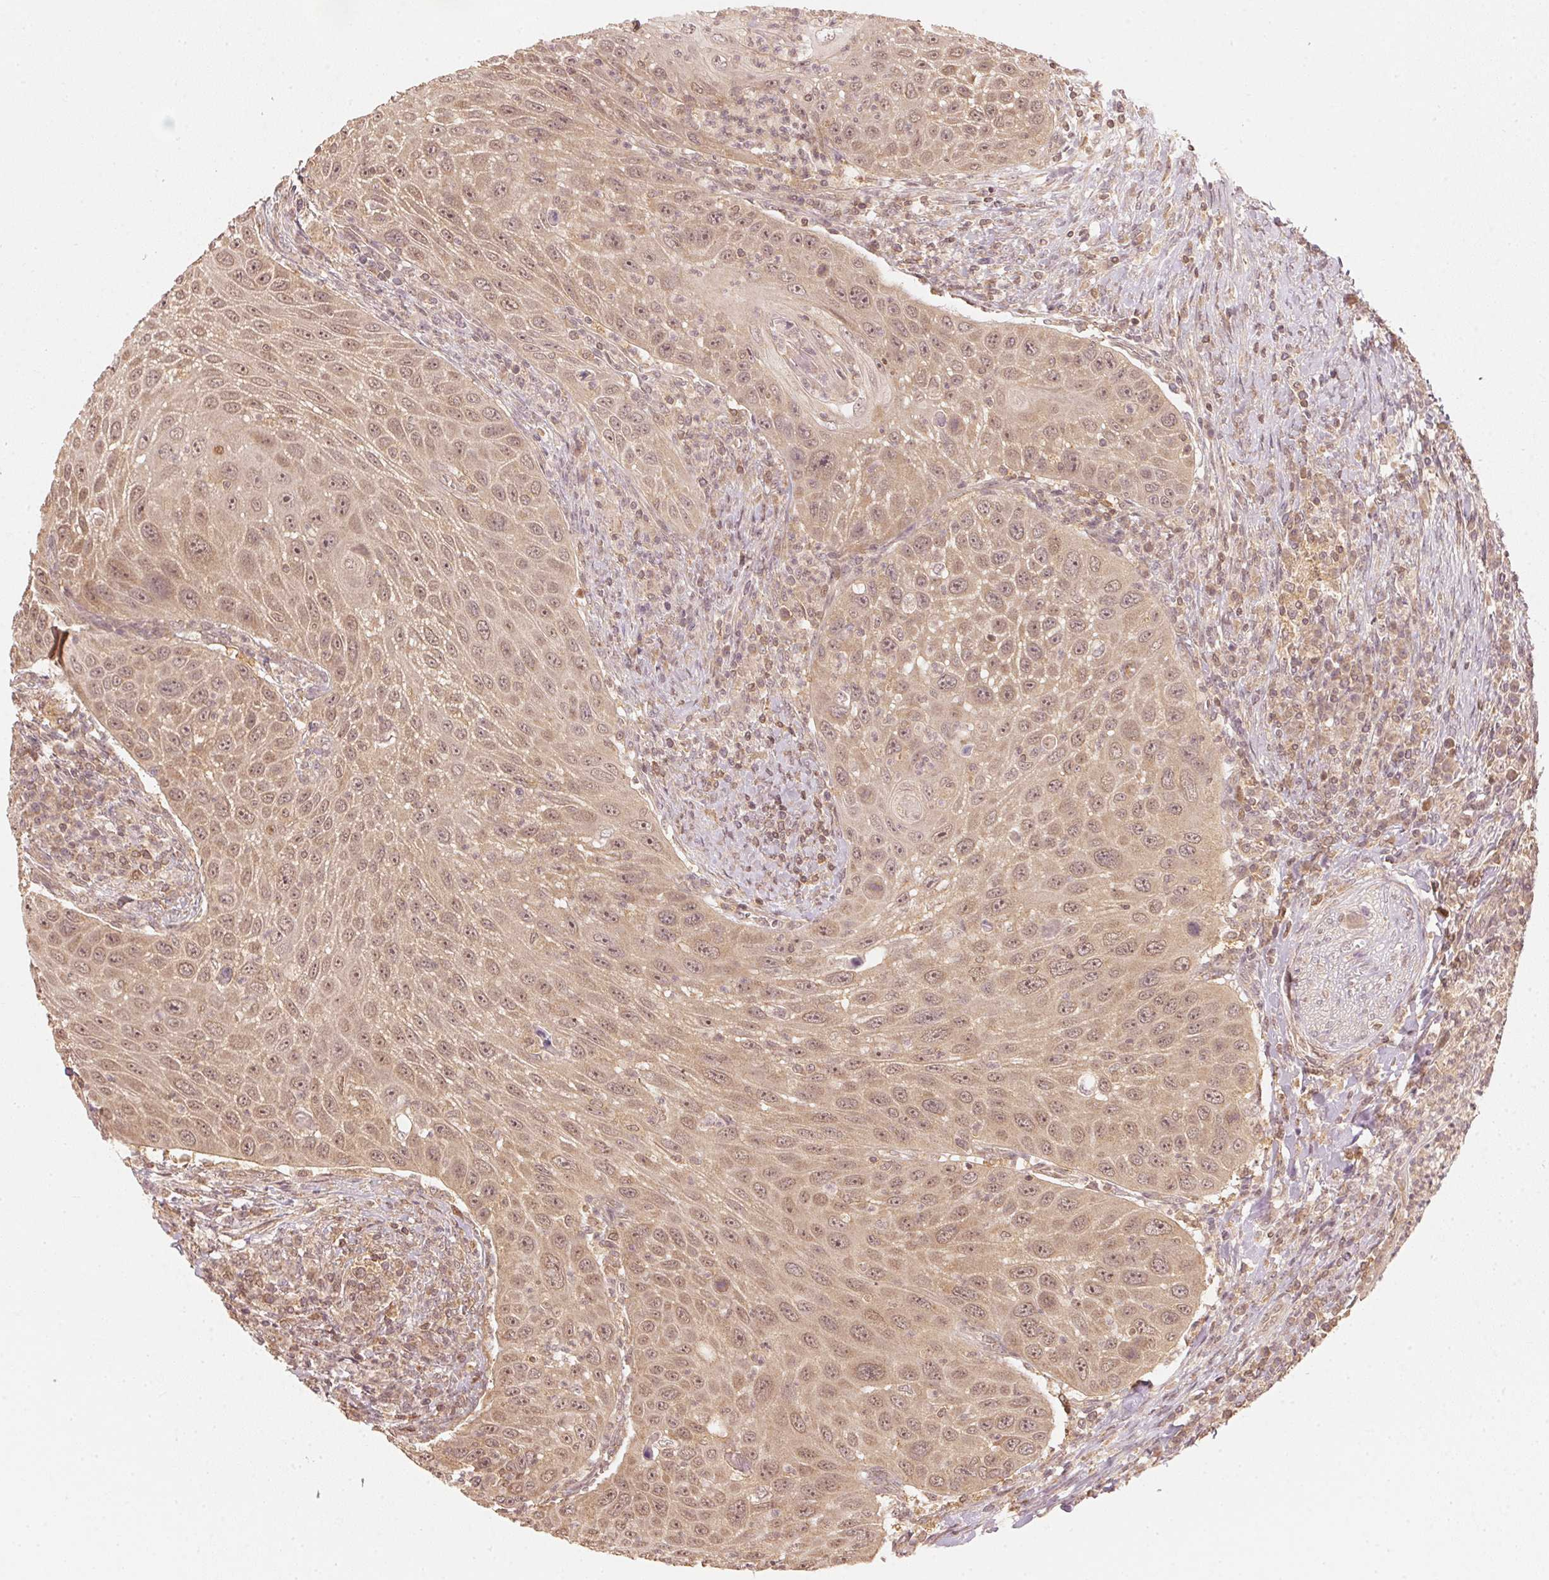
{"staining": {"intensity": "moderate", "quantity": ">75%", "location": "cytoplasmic/membranous,nuclear"}, "tissue": "head and neck cancer", "cell_type": "Tumor cells", "image_type": "cancer", "snomed": [{"axis": "morphology", "description": "Squamous cell carcinoma, NOS"}, {"axis": "topography", "description": "Head-Neck"}], "caption": "Tumor cells show medium levels of moderate cytoplasmic/membranous and nuclear positivity in approximately >75% of cells in squamous cell carcinoma (head and neck). The staining was performed using DAB to visualize the protein expression in brown, while the nuclei were stained in blue with hematoxylin (Magnification: 20x).", "gene": "UBE2L3", "patient": {"sex": "male", "age": 69}}